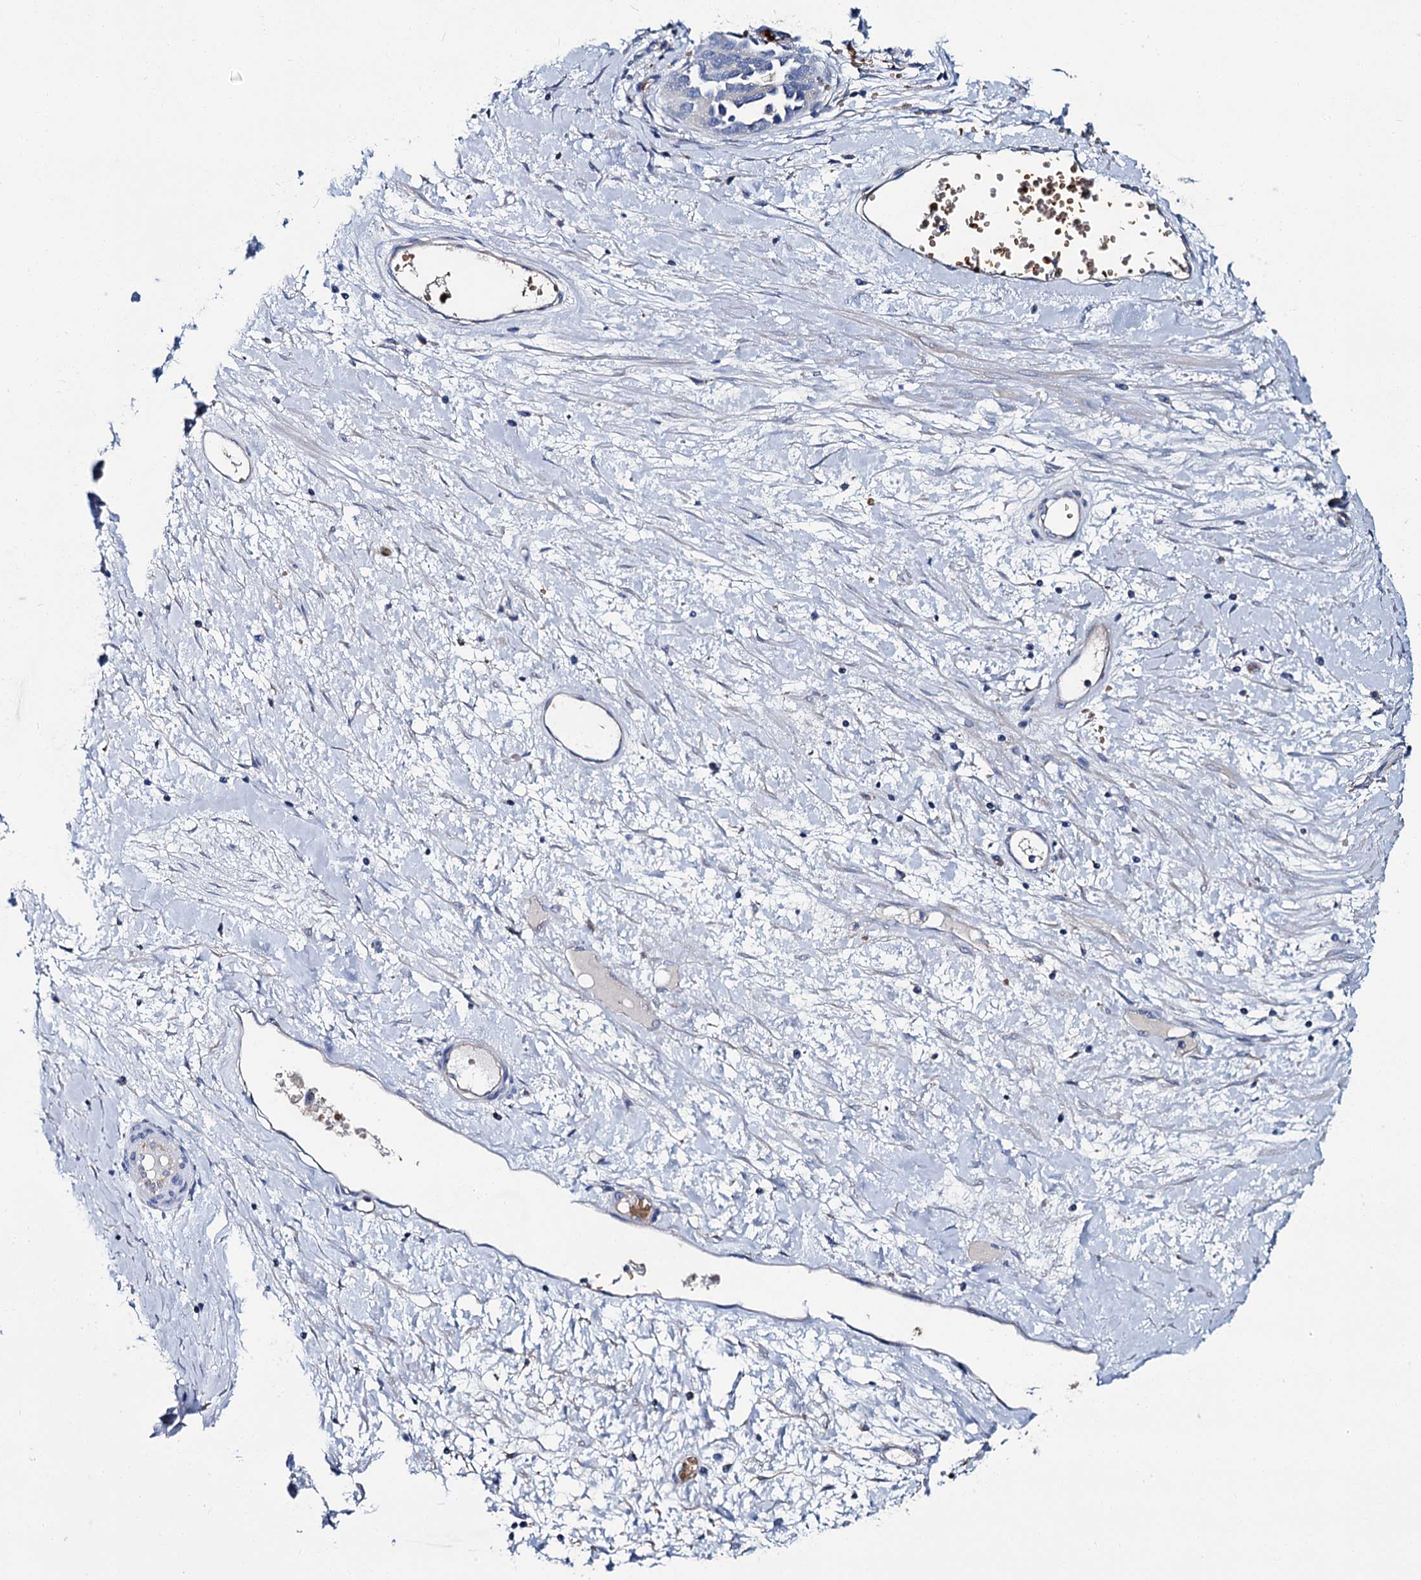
{"staining": {"intensity": "negative", "quantity": "none", "location": "none"}, "tissue": "ovarian cancer", "cell_type": "Tumor cells", "image_type": "cancer", "snomed": [{"axis": "morphology", "description": "Cystadenocarcinoma, serous, NOS"}, {"axis": "topography", "description": "Ovary"}], "caption": "DAB (3,3'-diaminobenzidine) immunohistochemical staining of human serous cystadenocarcinoma (ovarian) displays no significant staining in tumor cells.", "gene": "ATG2A", "patient": {"sex": "female", "age": 54}}